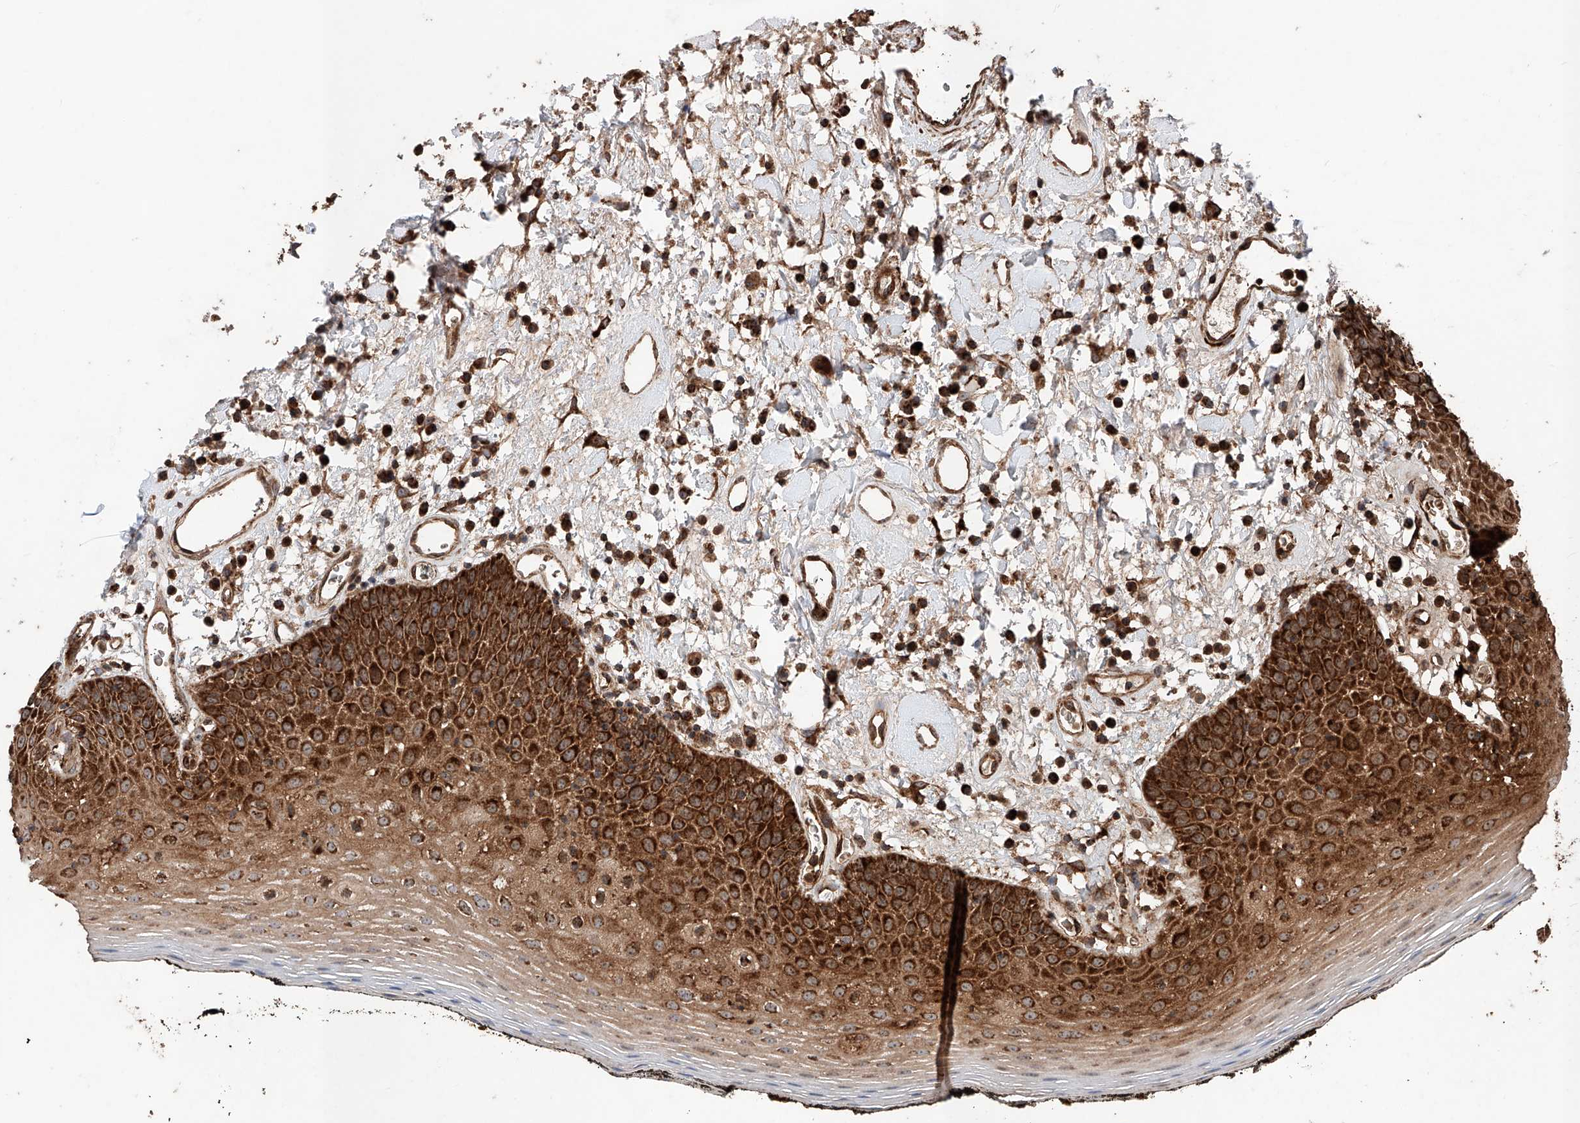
{"staining": {"intensity": "strong", "quantity": ">75%", "location": "cytoplasmic/membranous"}, "tissue": "oral mucosa", "cell_type": "Squamous epithelial cells", "image_type": "normal", "snomed": [{"axis": "morphology", "description": "Normal tissue, NOS"}, {"axis": "topography", "description": "Oral tissue"}], "caption": "Oral mucosa stained for a protein (brown) demonstrates strong cytoplasmic/membranous positive positivity in about >75% of squamous epithelial cells.", "gene": "PISD", "patient": {"sex": "male", "age": 74}}